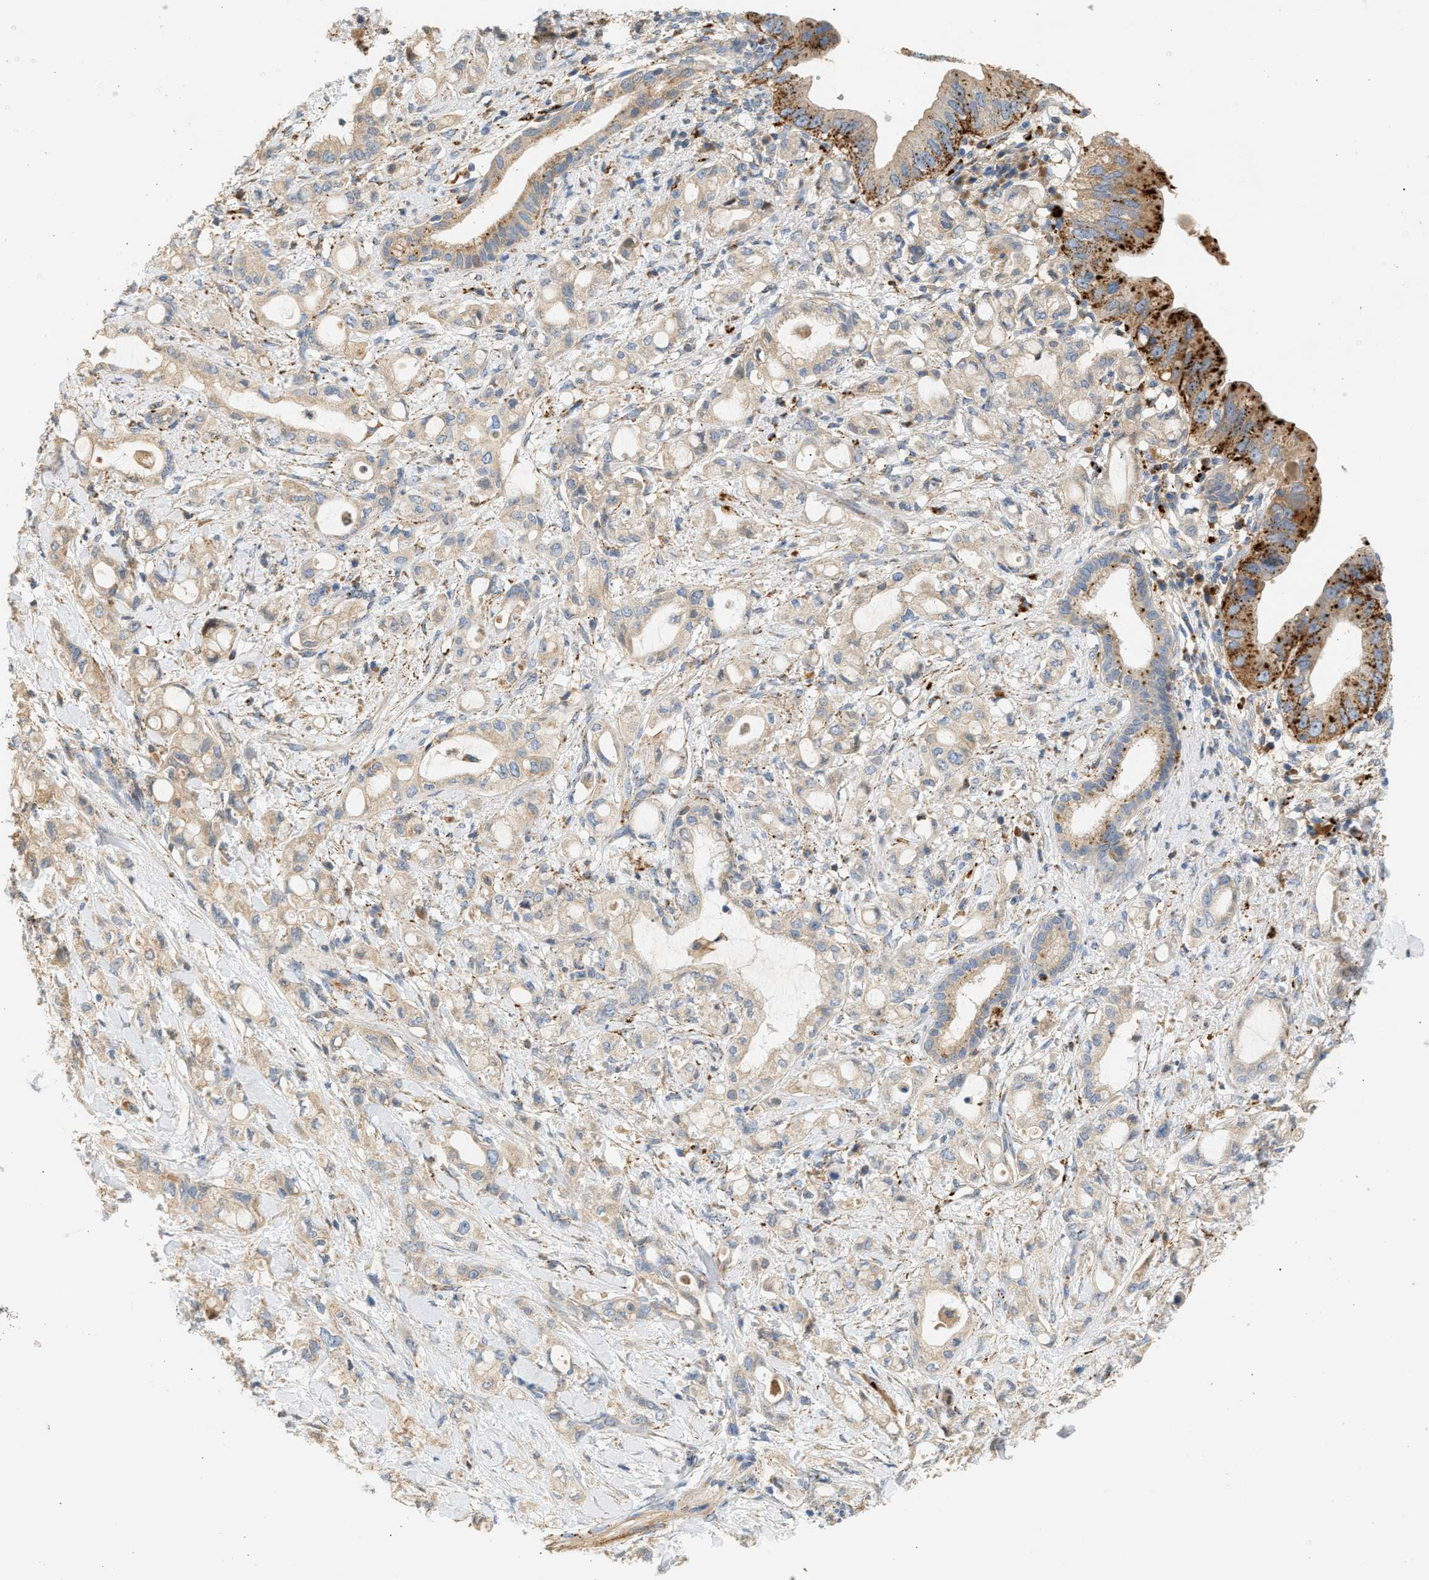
{"staining": {"intensity": "weak", "quantity": ">75%", "location": "cytoplasmic/membranous"}, "tissue": "pancreatic cancer", "cell_type": "Tumor cells", "image_type": "cancer", "snomed": [{"axis": "morphology", "description": "Adenocarcinoma, NOS"}, {"axis": "topography", "description": "Pancreas"}], "caption": "This is a micrograph of IHC staining of pancreatic cancer, which shows weak expression in the cytoplasmic/membranous of tumor cells.", "gene": "ENTHD1", "patient": {"sex": "female", "age": 56}}